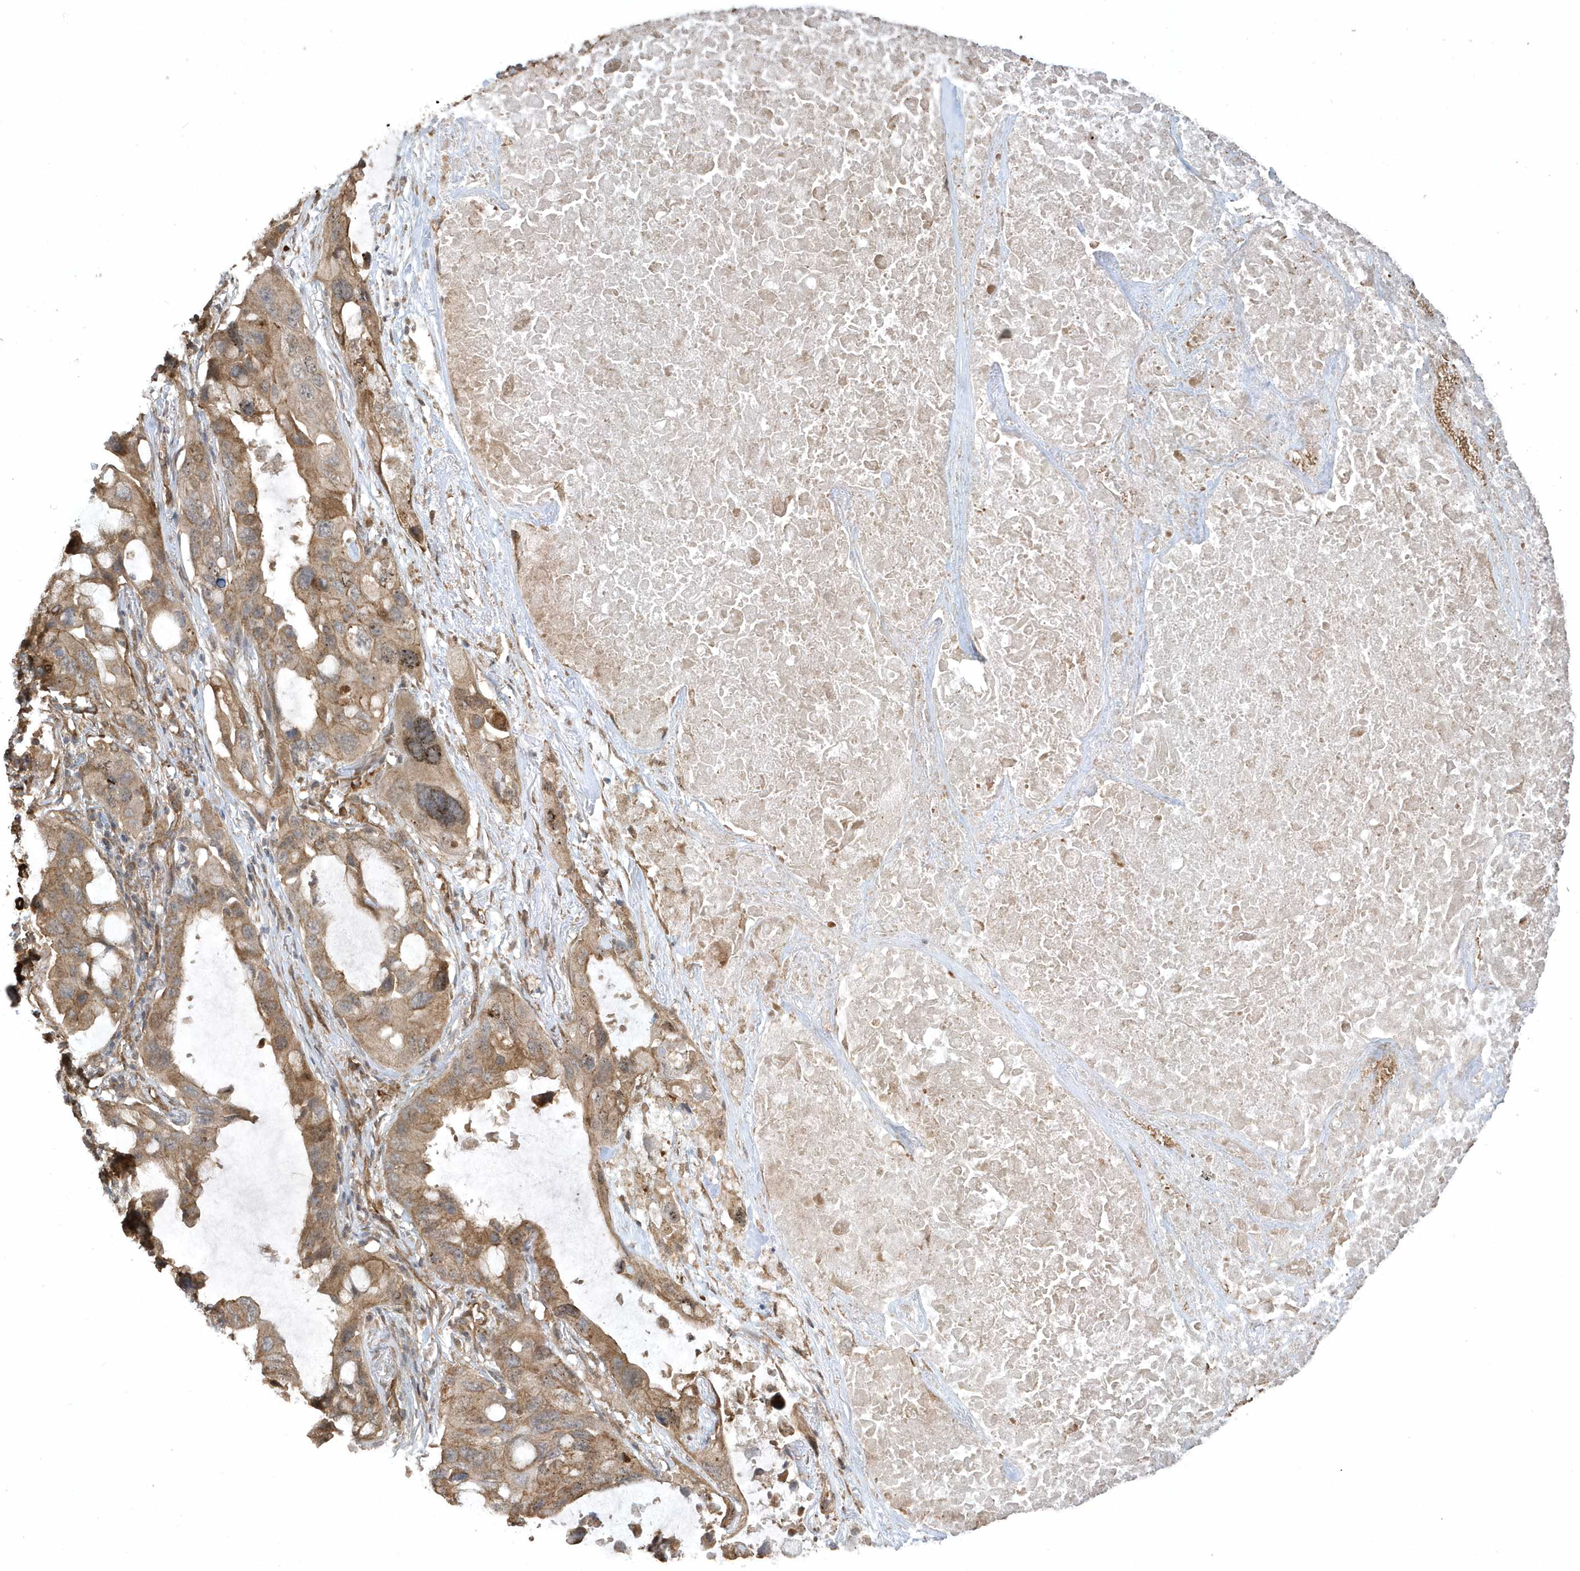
{"staining": {"intensity": "moderate", "quantity": ">75%", "location": "cytoplasmic/membranous"}, "tissue": "lung cancer", "cell_type": "Tumor cells", "image_type": "cancer", "snomed": [{"axis": "morphology", "description": "Squamous cell carcinoma, NOS"}, {"axis": "topography", "description": "Lung"}], "caption": "The immunohistochemical stain shows moderate cytoplasmic/membranous expression in tumor cells of lung cancer (squamous cell carcinoma) tissue.", "gene": "HERPUD1", "patient": {"sex": "female", "age": 73}}